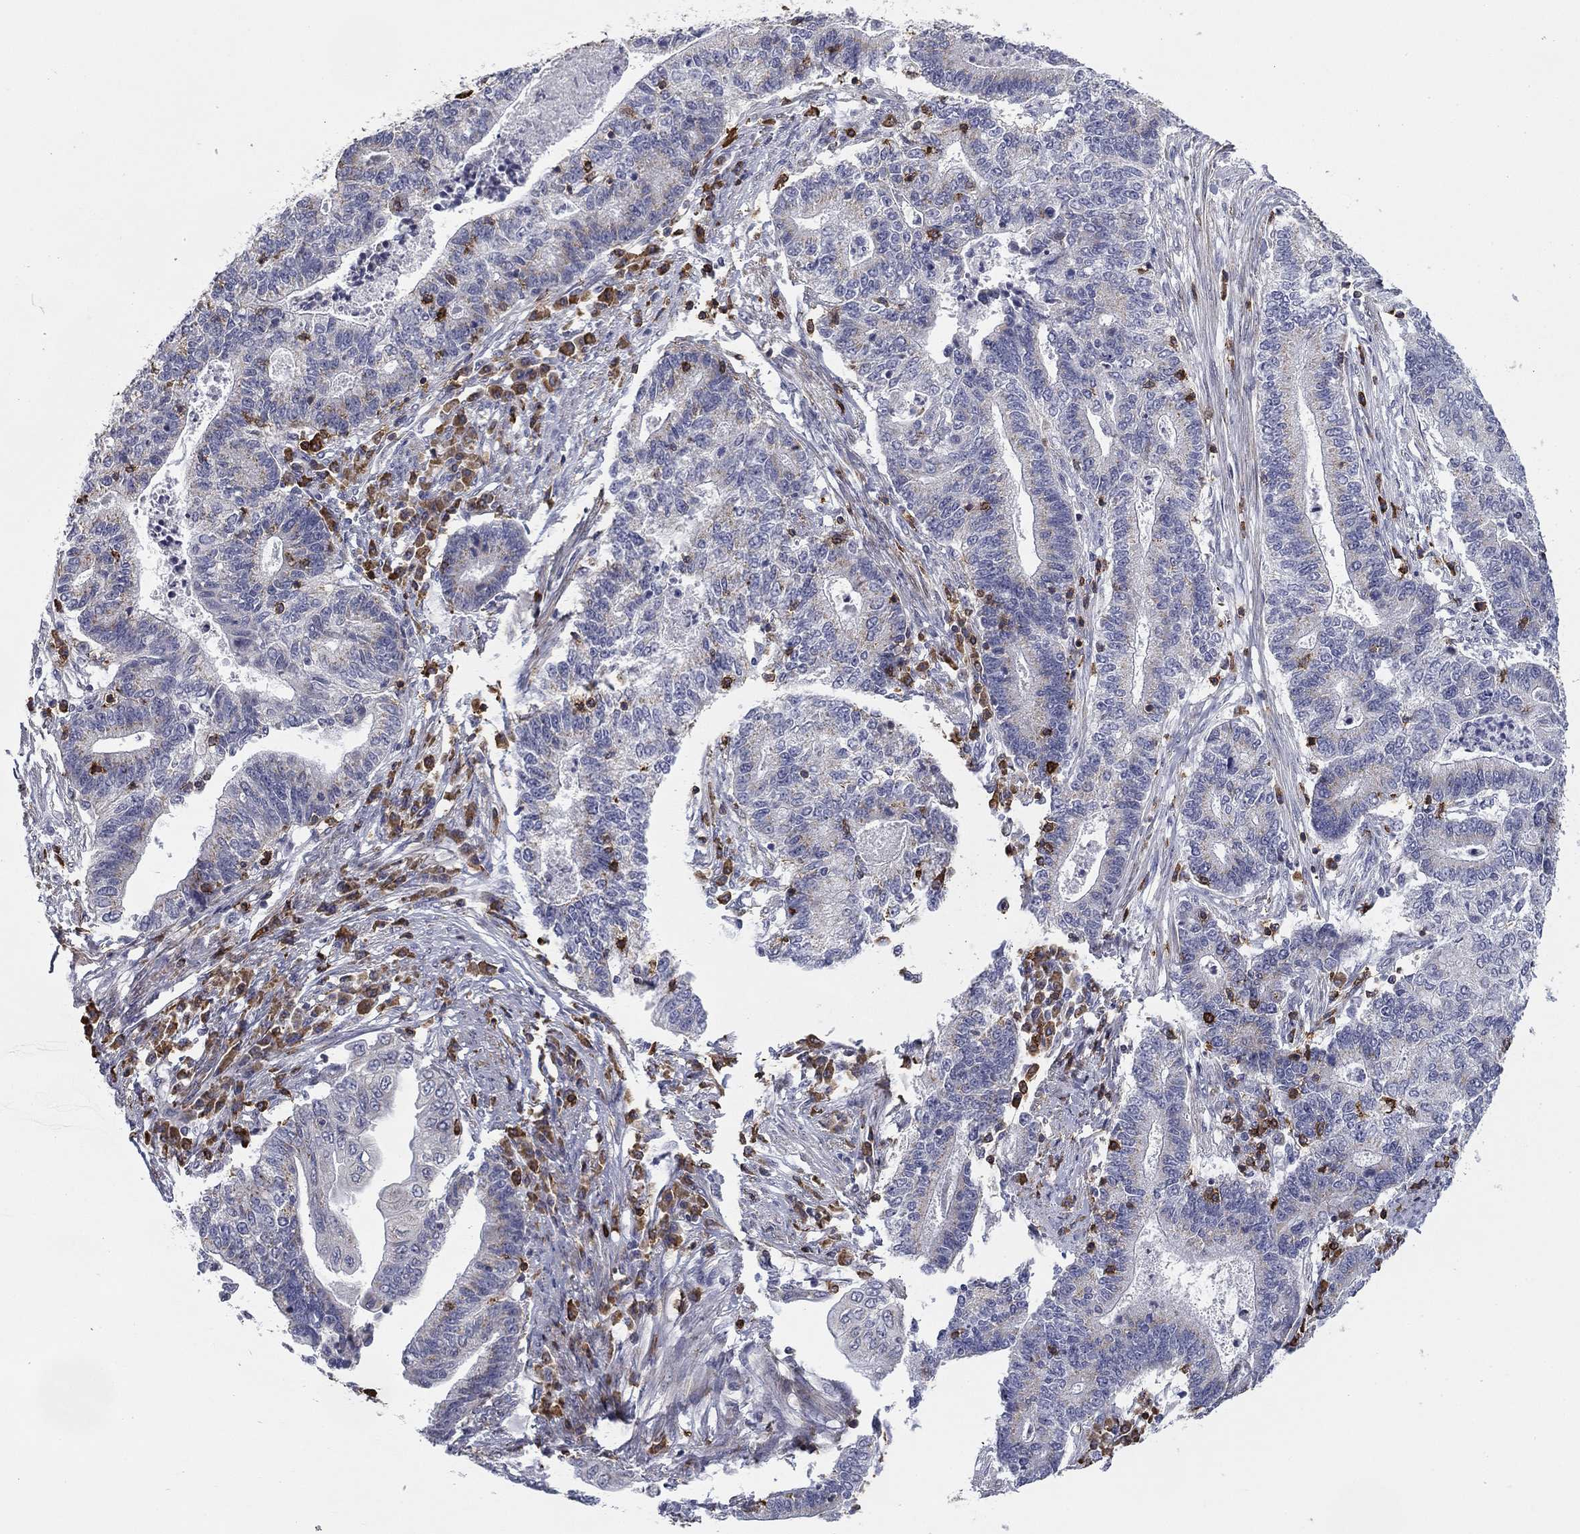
{"staining": {"intensity": "negative", "quantity": "none", "location": "none"}, "tissue": "endometrial cancer", "cell_type": "Tumor cells", "image_type": "cancer", "snomed": [{"axis": "morphology", "description": "Adenocarcinoma, NOS"}, {"axis": "topography", "description": "Uterus"}, {"axis": "topography", "description": "Endometrium"}], "caption": "This is an immunohistochemistry histopathology image of endometrial cancer. There is no positivity in tumor cells.", "gene": "TRAT1", "patient": {"sex": "female", "age": 54}}